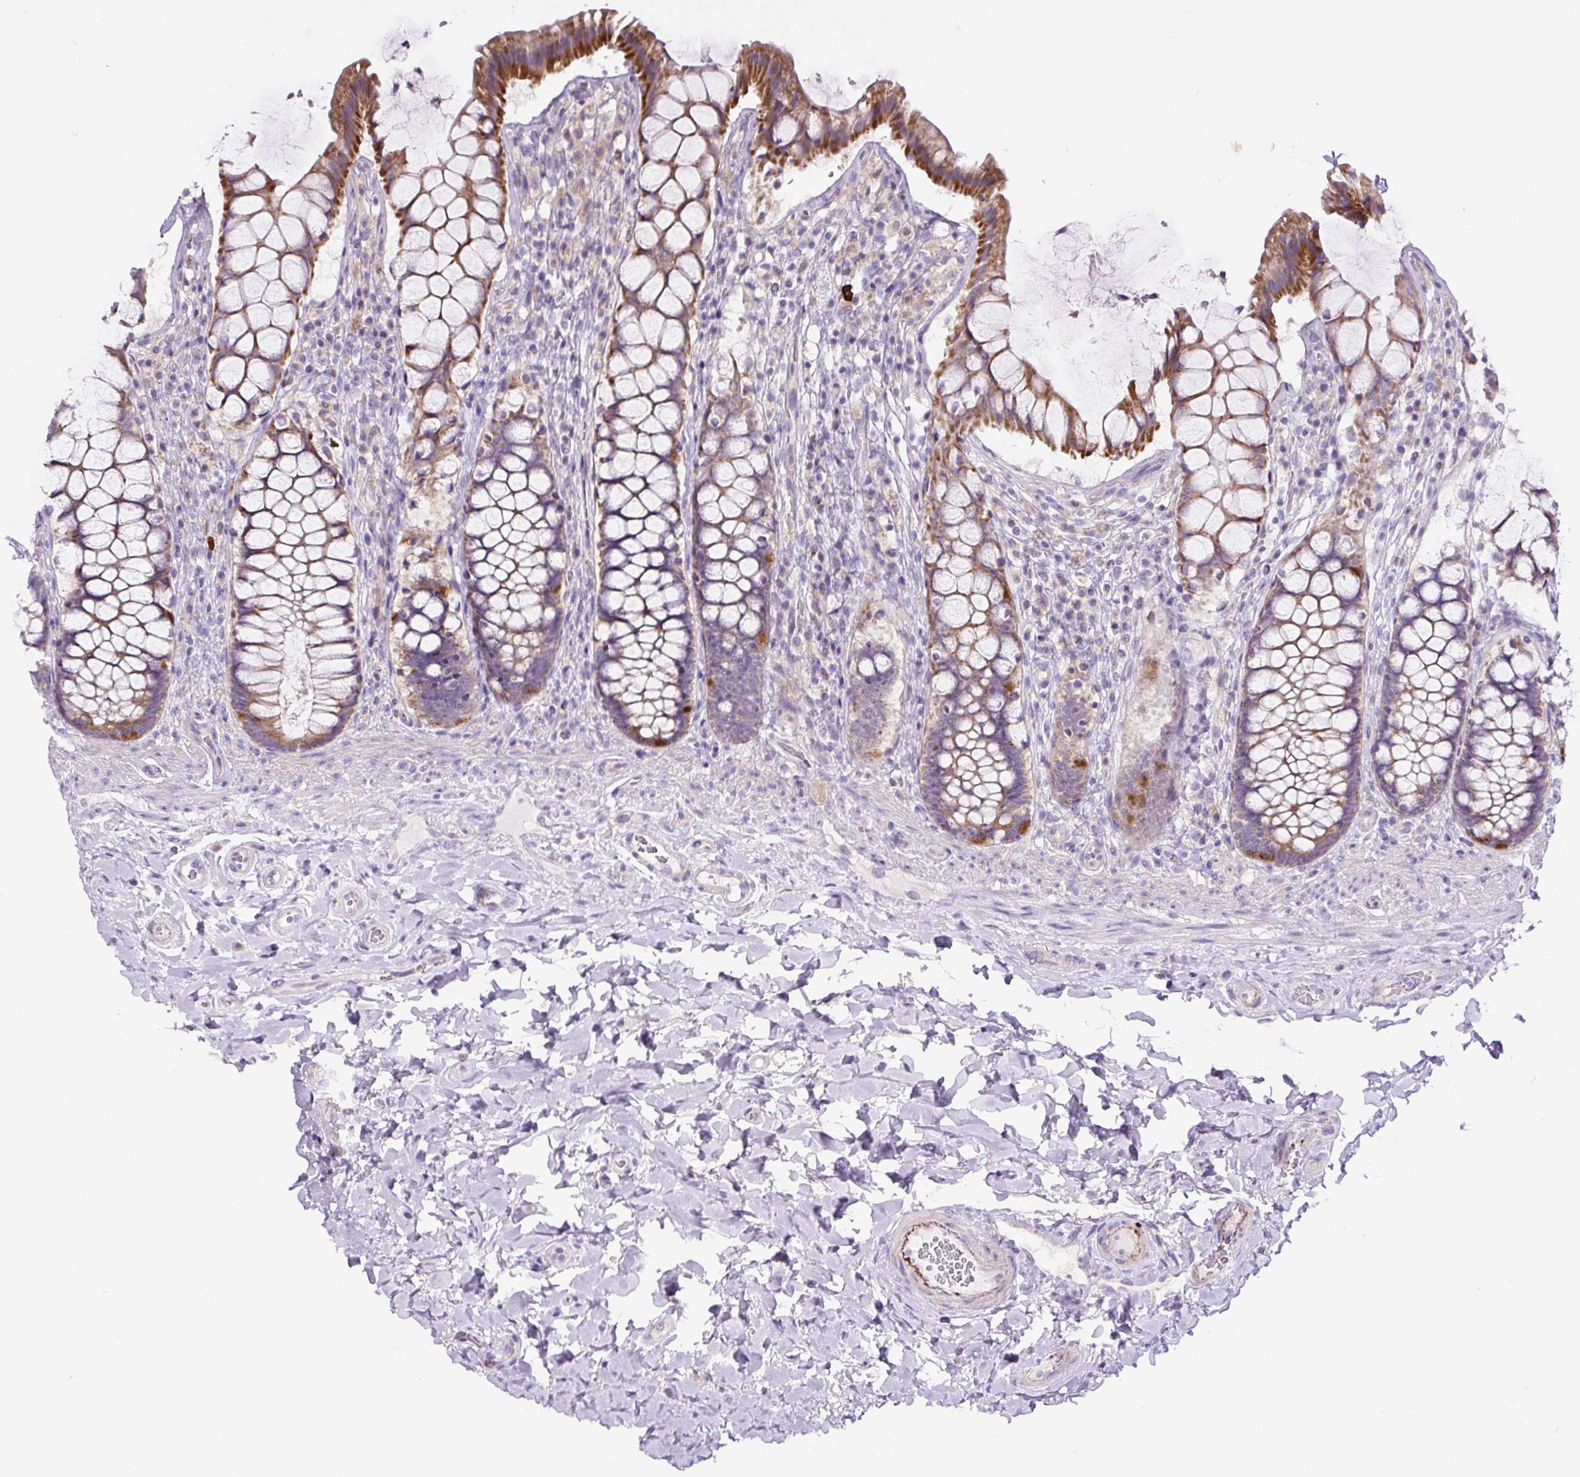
{"staining": {"intensity": "strong", "quantity": "<25%", "location": "cytoplasmic/membranous"}, "tissue": "rectum", "cell_type": "Glandular cells", "image_type": "normal", "snomed": [{"axis": "morphology", "description": "Normal tissue, NOS"}, {"axis": "topography", "description": "Rectum"}], "caption": "Brown immunohistochemical staining in normal human rectum displays strong cytoplasmic/membranous positivity in about <25% of glandular cells.", "gene": "HPS4", "patient": {"sex": "female", "age": 58}}